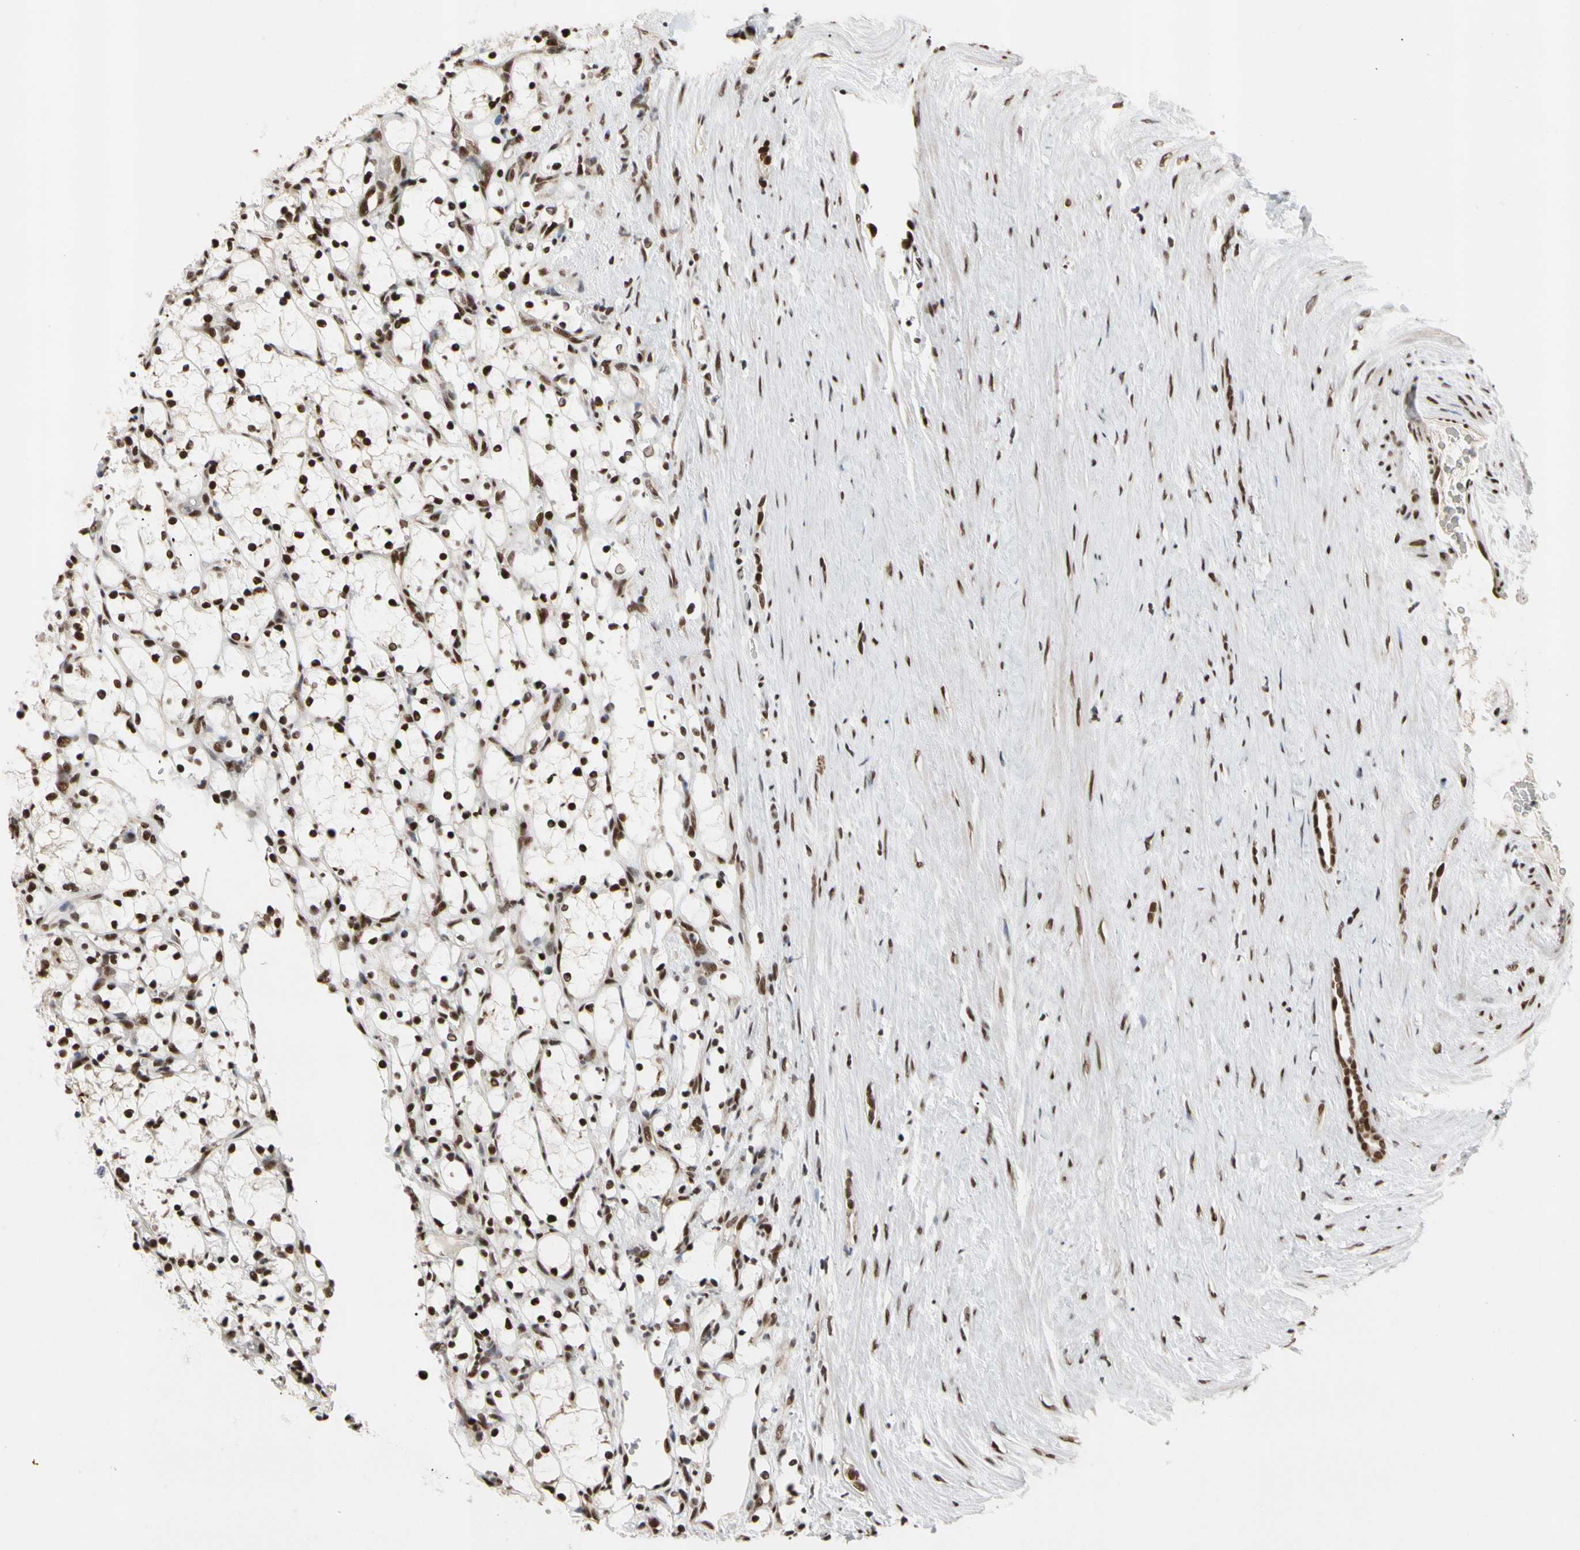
{"staining": {"intensity": "strong", "quantity": ">75%", "location": "nuclear"}, "tissue": "renal cancer", "cell_type": "Tumor cells", "image_type": "cancer", "snomed": [{"axis": "morphology", "description": "Adenocarcinoma, NOS"}, {"axis": "topography", "description": "Kidney"}], "caption": "Strong nuclear staining for a protein is seen in approximately >75% of tumor cells of renal cancer (adenocarcinoma) using IHC.", "gene": "FAM98B", "patient": {"sex": "female", "age": 69}}